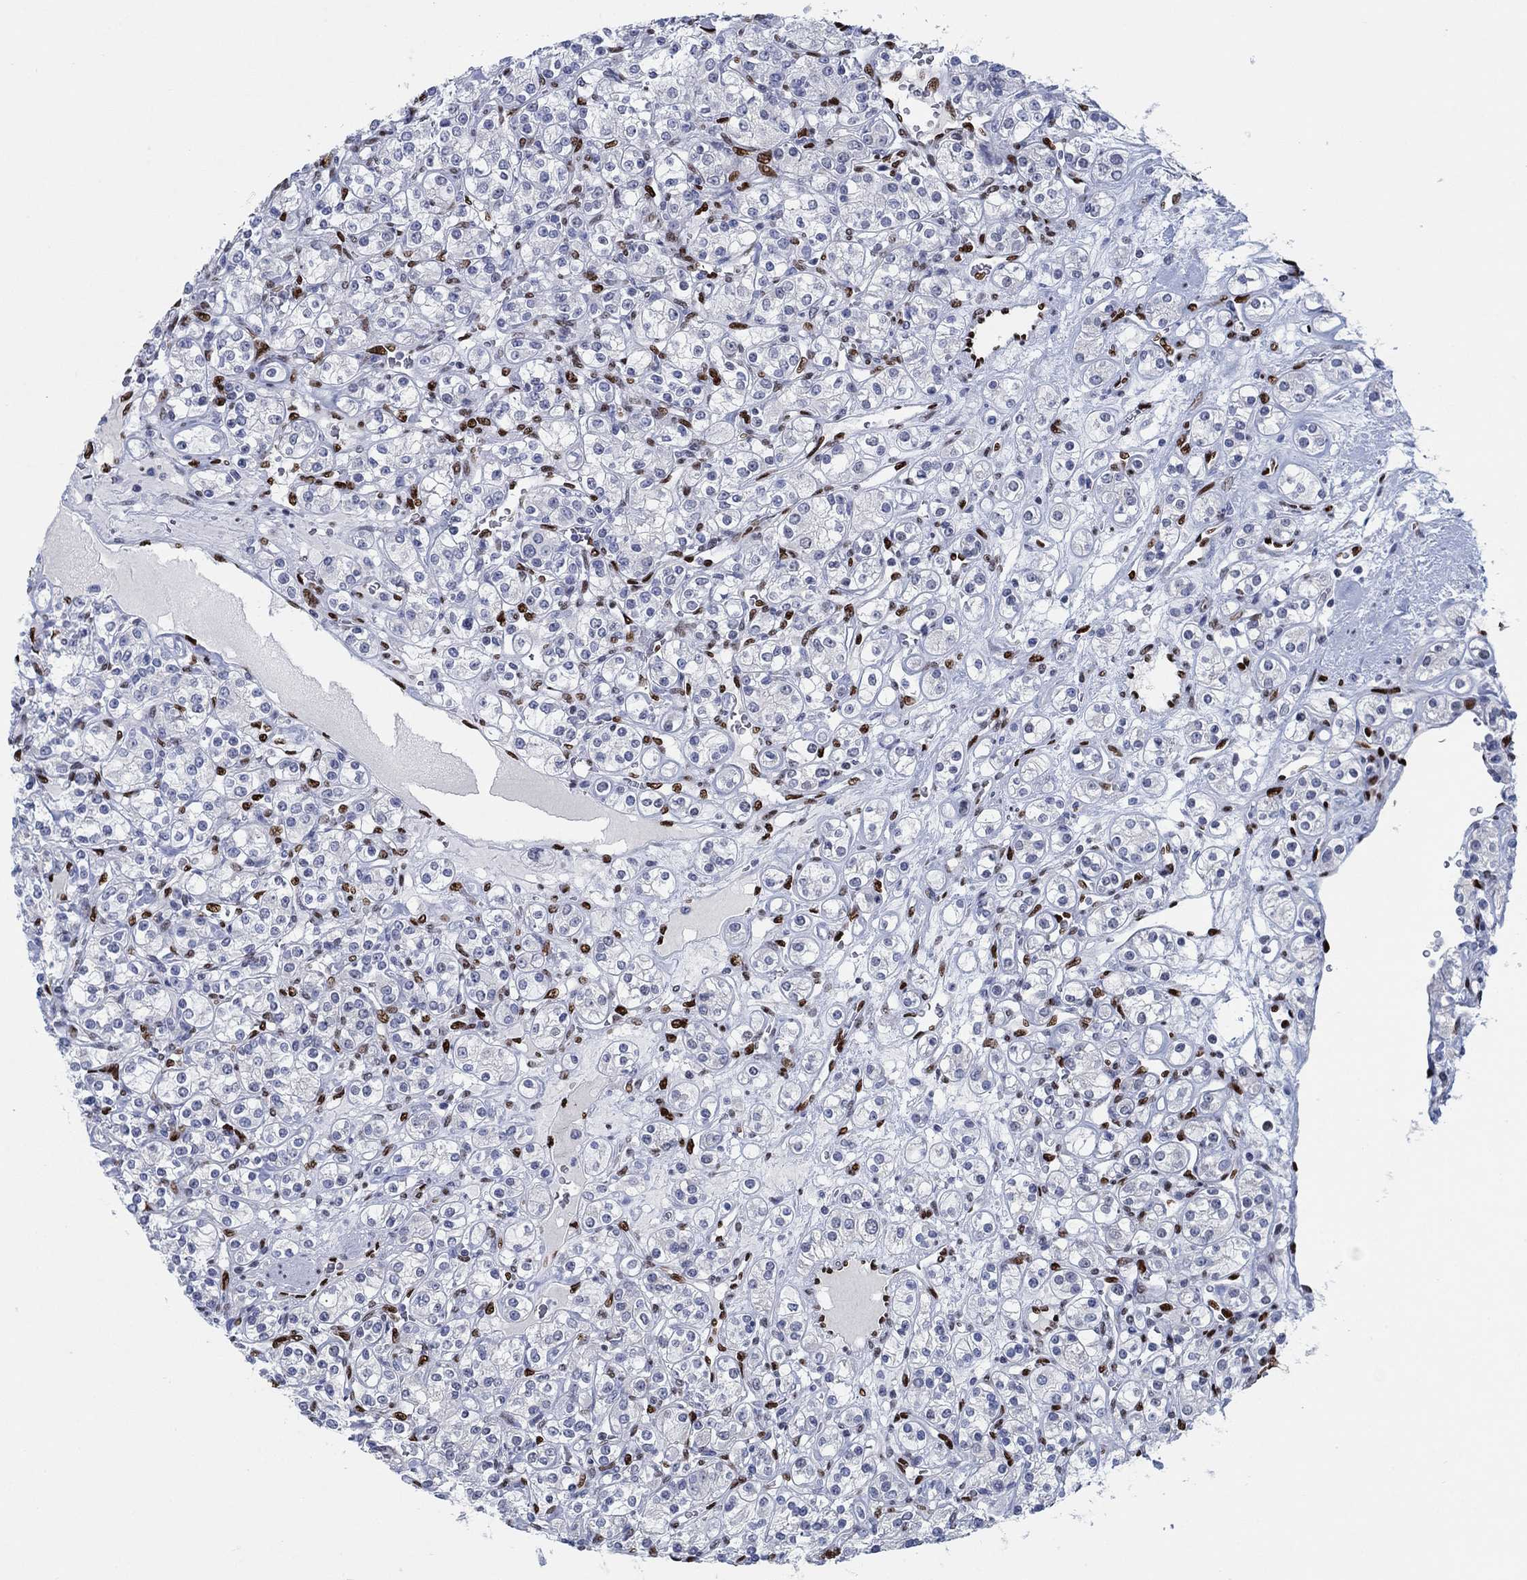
{"staining": {"intensity": "negative", "quantity": "none", "location": "none"}, "tissue": "renal cancer", "cell_type": "Tumor cells", "image_type": "cancer", "snomed": [{"axis": "morphology", "description": "Adenocarcinoma, NOS"}, {"axis": "topography", "description": "Kidney"}], "caption": "The micrograph displays no staining of tumor cells in adenocarcinoma (renal).", "gene": "ZEB1", "patient": {"sex": "male", "age": 77}}